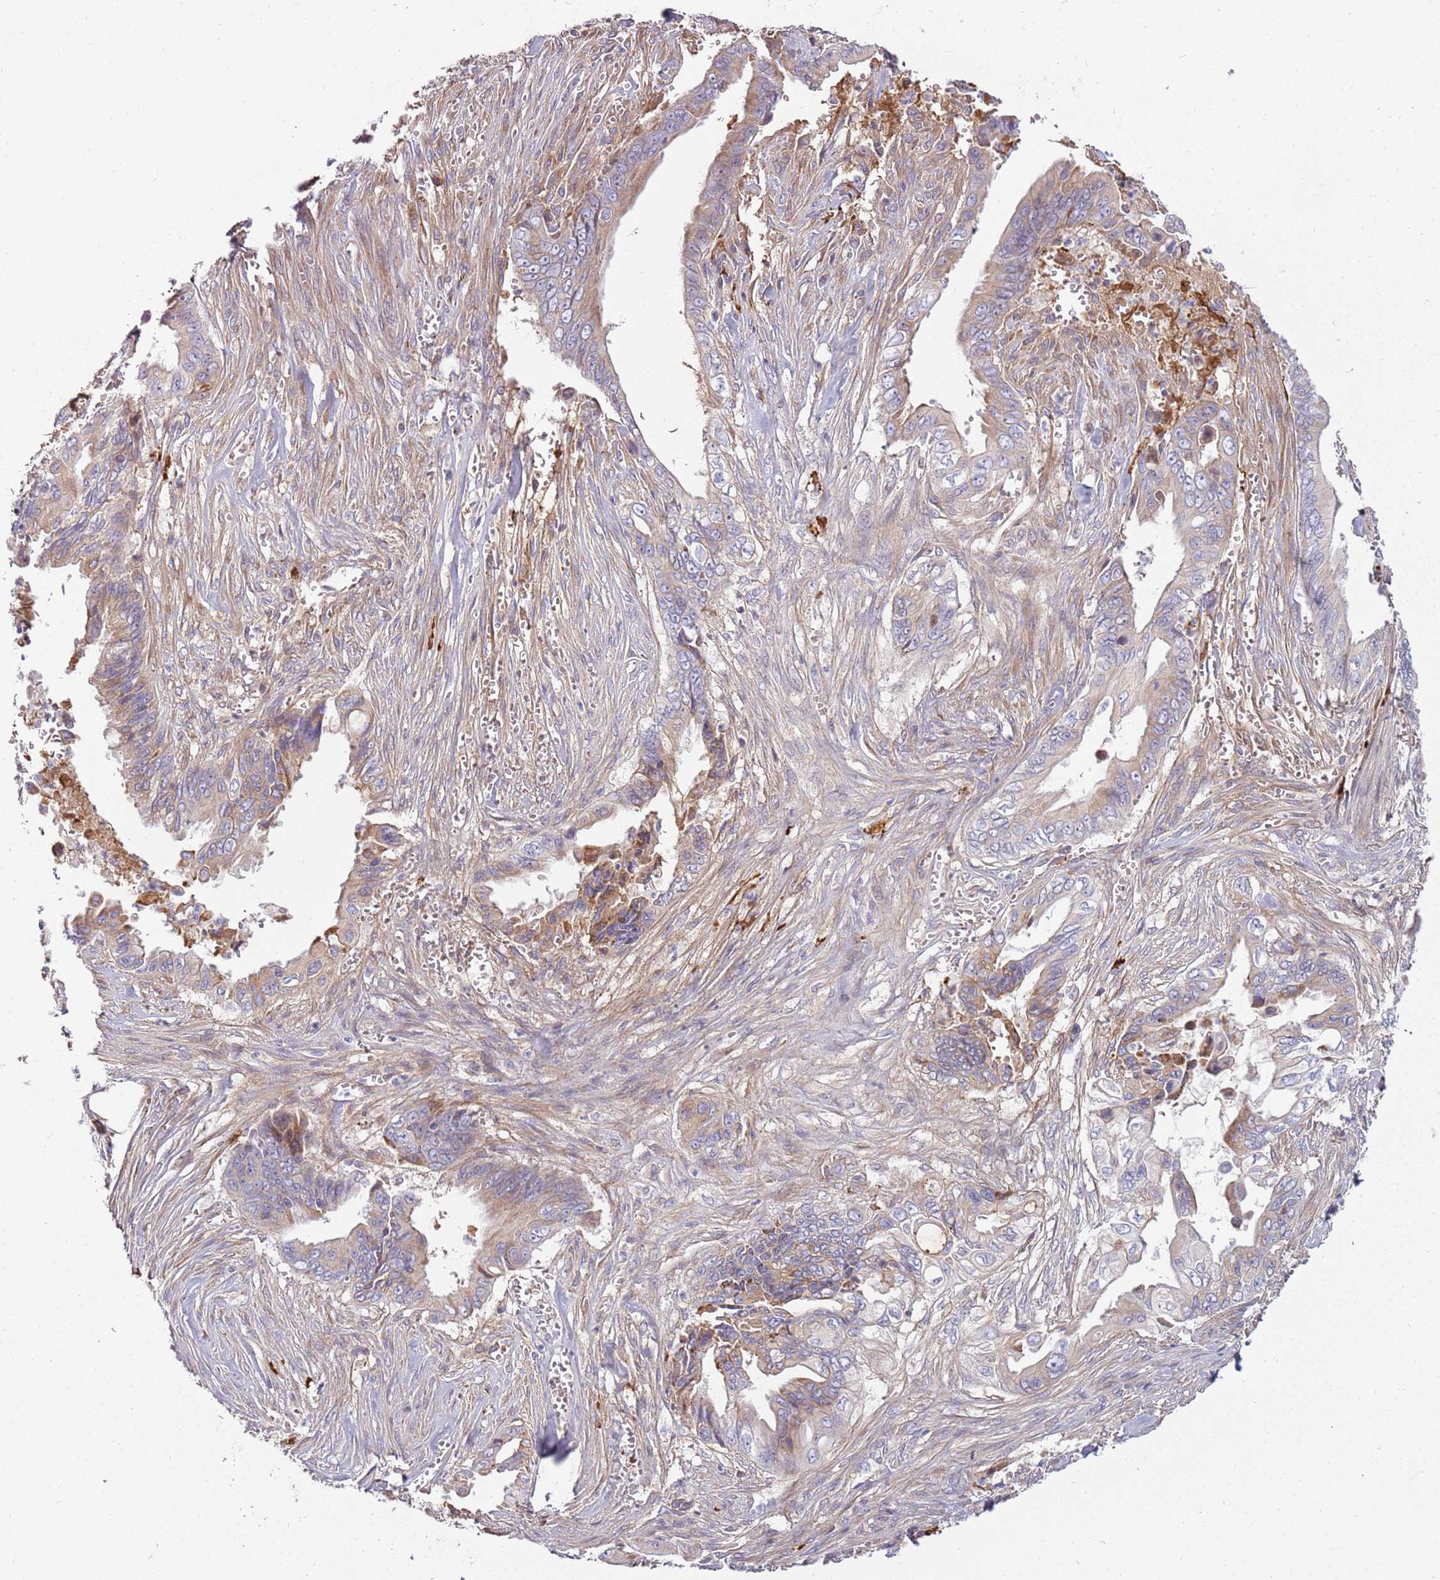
{"staining": {"intensity": "moderate", "quantity": "25%-75%", "location": "cytoplasmic/membranous"}, "tissue": "pancreatic cancer", "cell_type": "Tumor cells", "image_type": "cancer", "snomed": [{"axis": "morphology", "description": "Adenocarcinoma, NOS"}, {"axis": "topography", "description": "Pancreas"}], "caption": "Immunohistochemical staining of pancreatic adenocarcinoma demonstrates moderate cytoplasmic/membranous protein positivity in about 25%-75% of tumor cells. The staining was performed using DAB, with brown indicating positive protein expression. Nuclei are stained blue with hematoxylin.", "gene": "EMC1", "patient": {"sex": "male", "age": 59}}